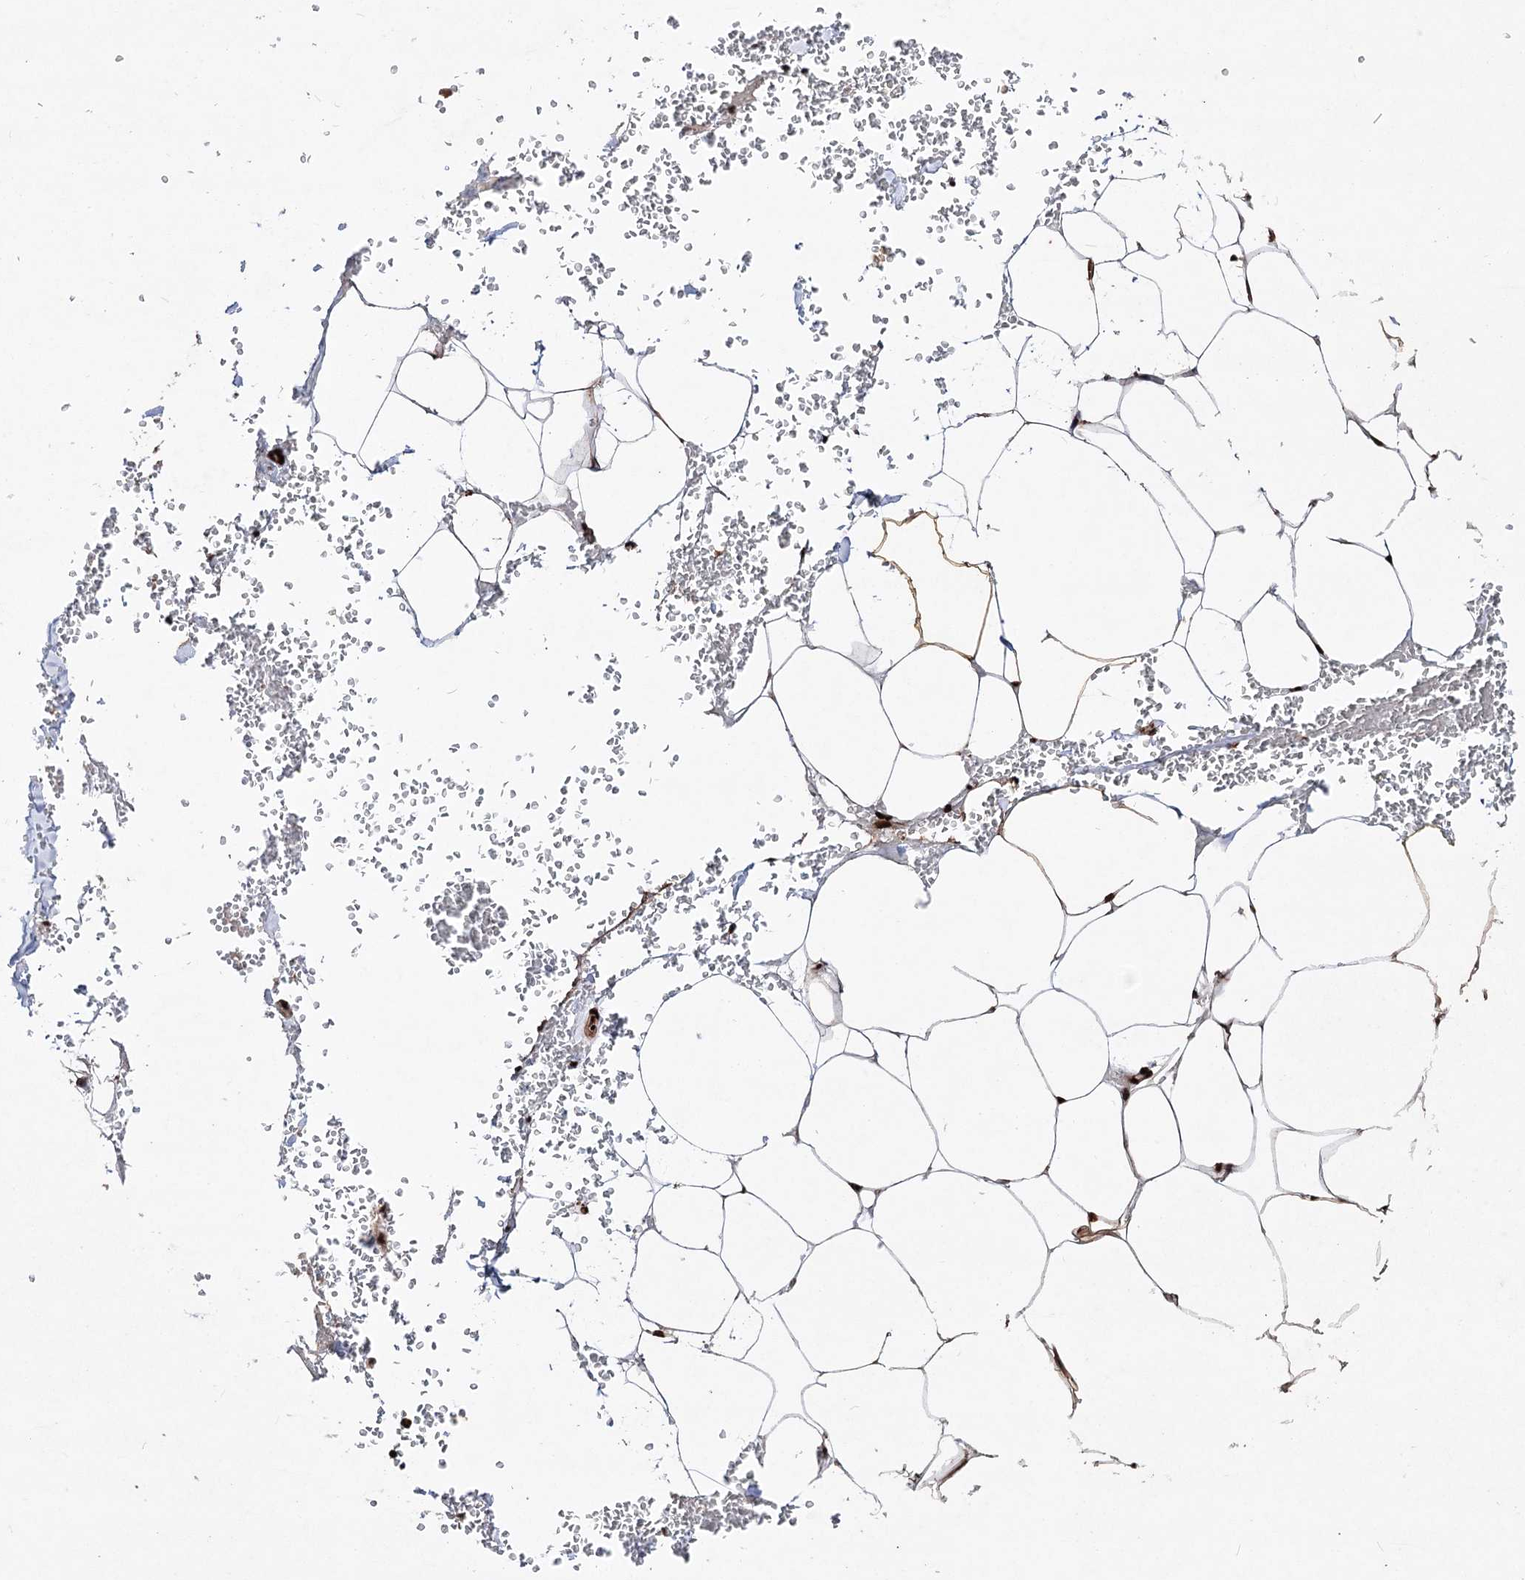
{"staining": {"intensity": "strong", "quantity": "25%-75%", "location": "nuclear"}, "tissue": "adipose tissue", "cell_type": "Adipocytes", "image_type": "normal", "snomed": [{"axis": "morphology", "description": "Normal tissue, NOS"}, {"axis": "topography", "description": "Gallbladder"}, {"axis": "topography", "description": "Peripheral nerve tissue"}], "caption": "Adipose tissue stained for a protein displays strong nuclear positivity in adipocytes.", "gene": "MATR3", "patient": {"sex": "male", "age": 38}}